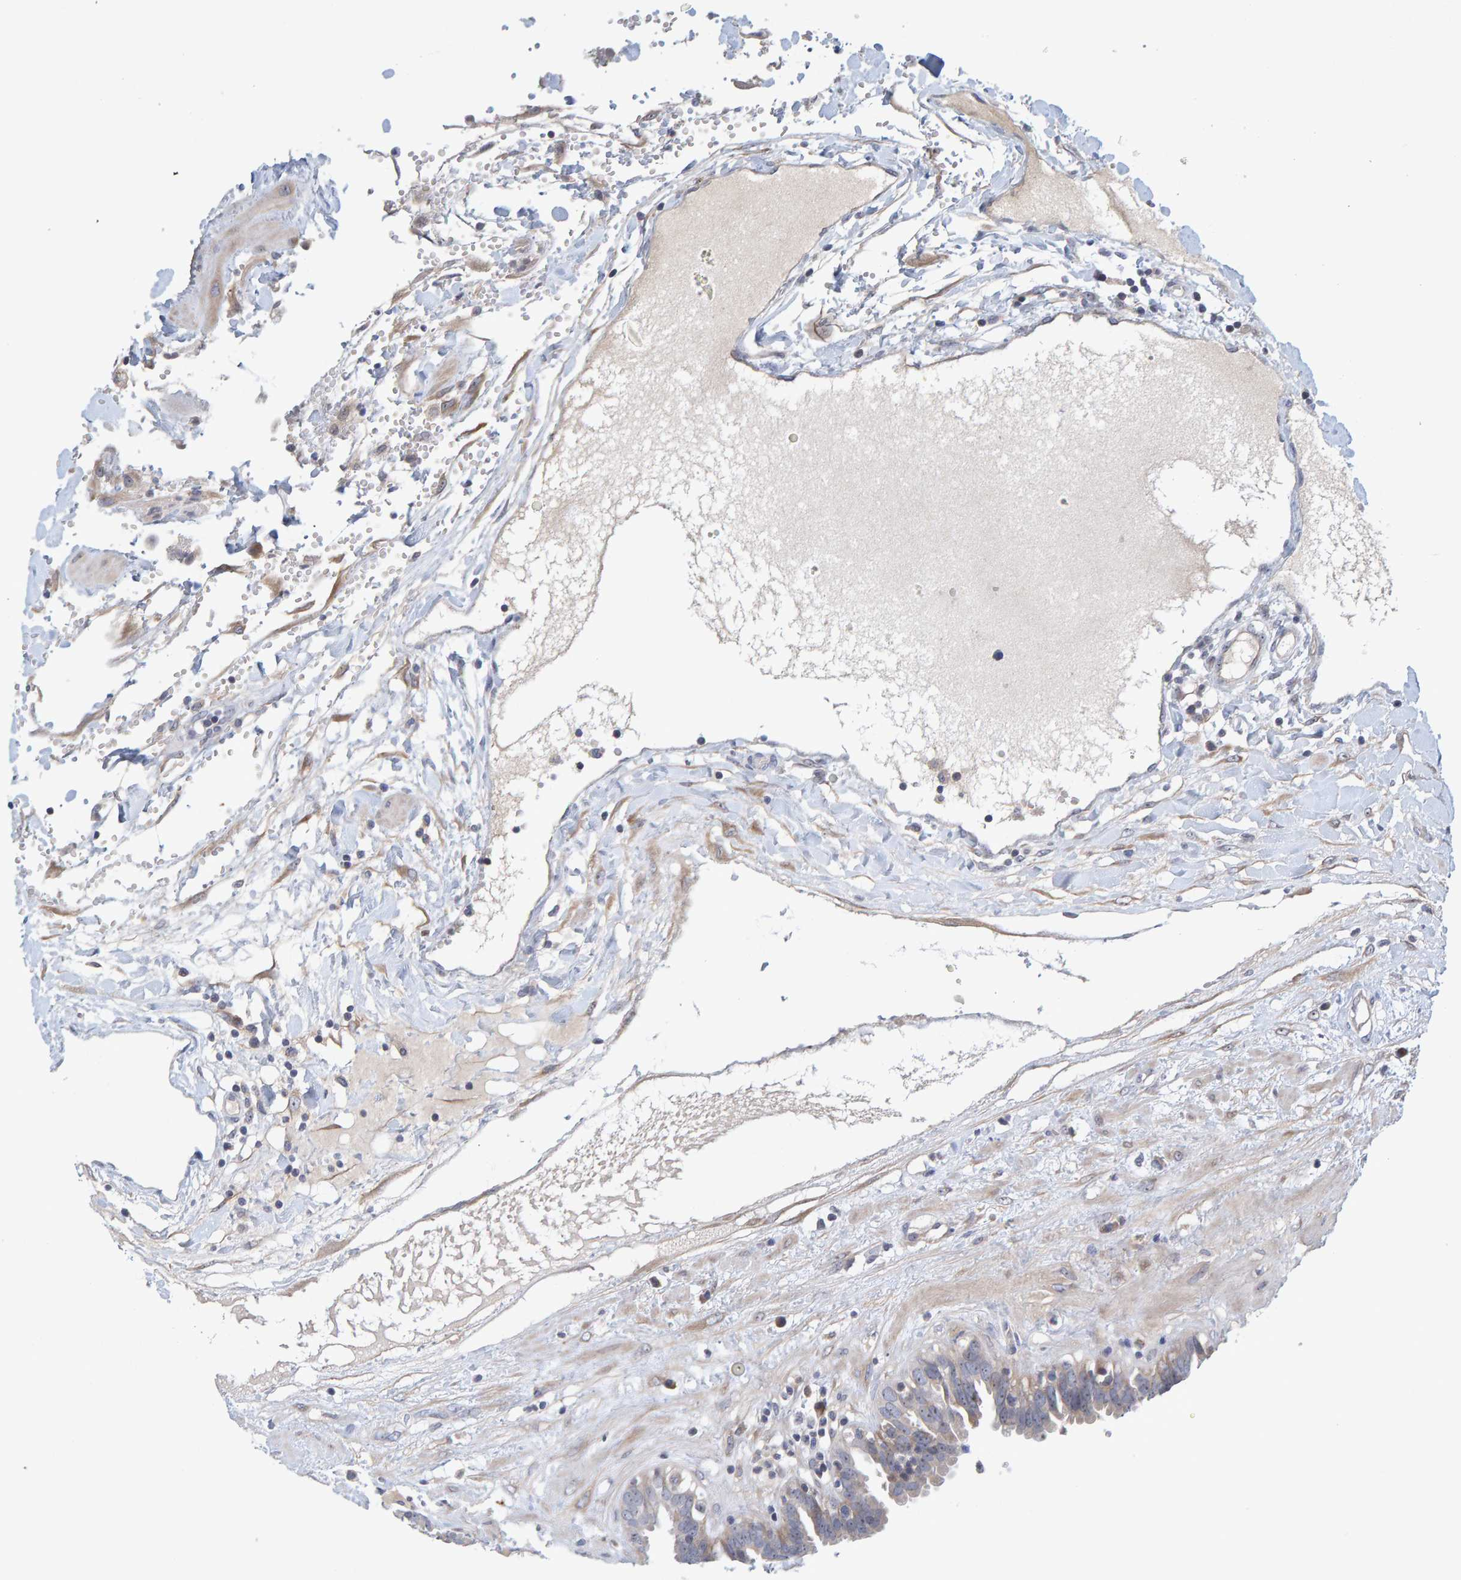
{"staining": {"intensity": "weak", "quantity": "<25%", "location": "cytoplasmic/membranous"}, "tissue": "fallopian tube", "cell_type": "Glandular cells", "image_type": "normal", "snomed": [{"axis": "morphology", "description": "Normal tissue, NOS"}, {"axis": "topography", "description": "Fallopian tube"}, {"axis": "topography", "description": "Placenta"}], "caption": "This histopathology image is of normal fallopian tube stained with immunohistochemistry (IHC) to label a protein in brown with the nuclei are counter-stained blue. There is no staining in glandular cells. (Brightfield microscopy of DAB immunohistochemistry (IHC) at high magnification).", "gene": "ZNF77", "patient": {"sex": "female", "age": 32}}